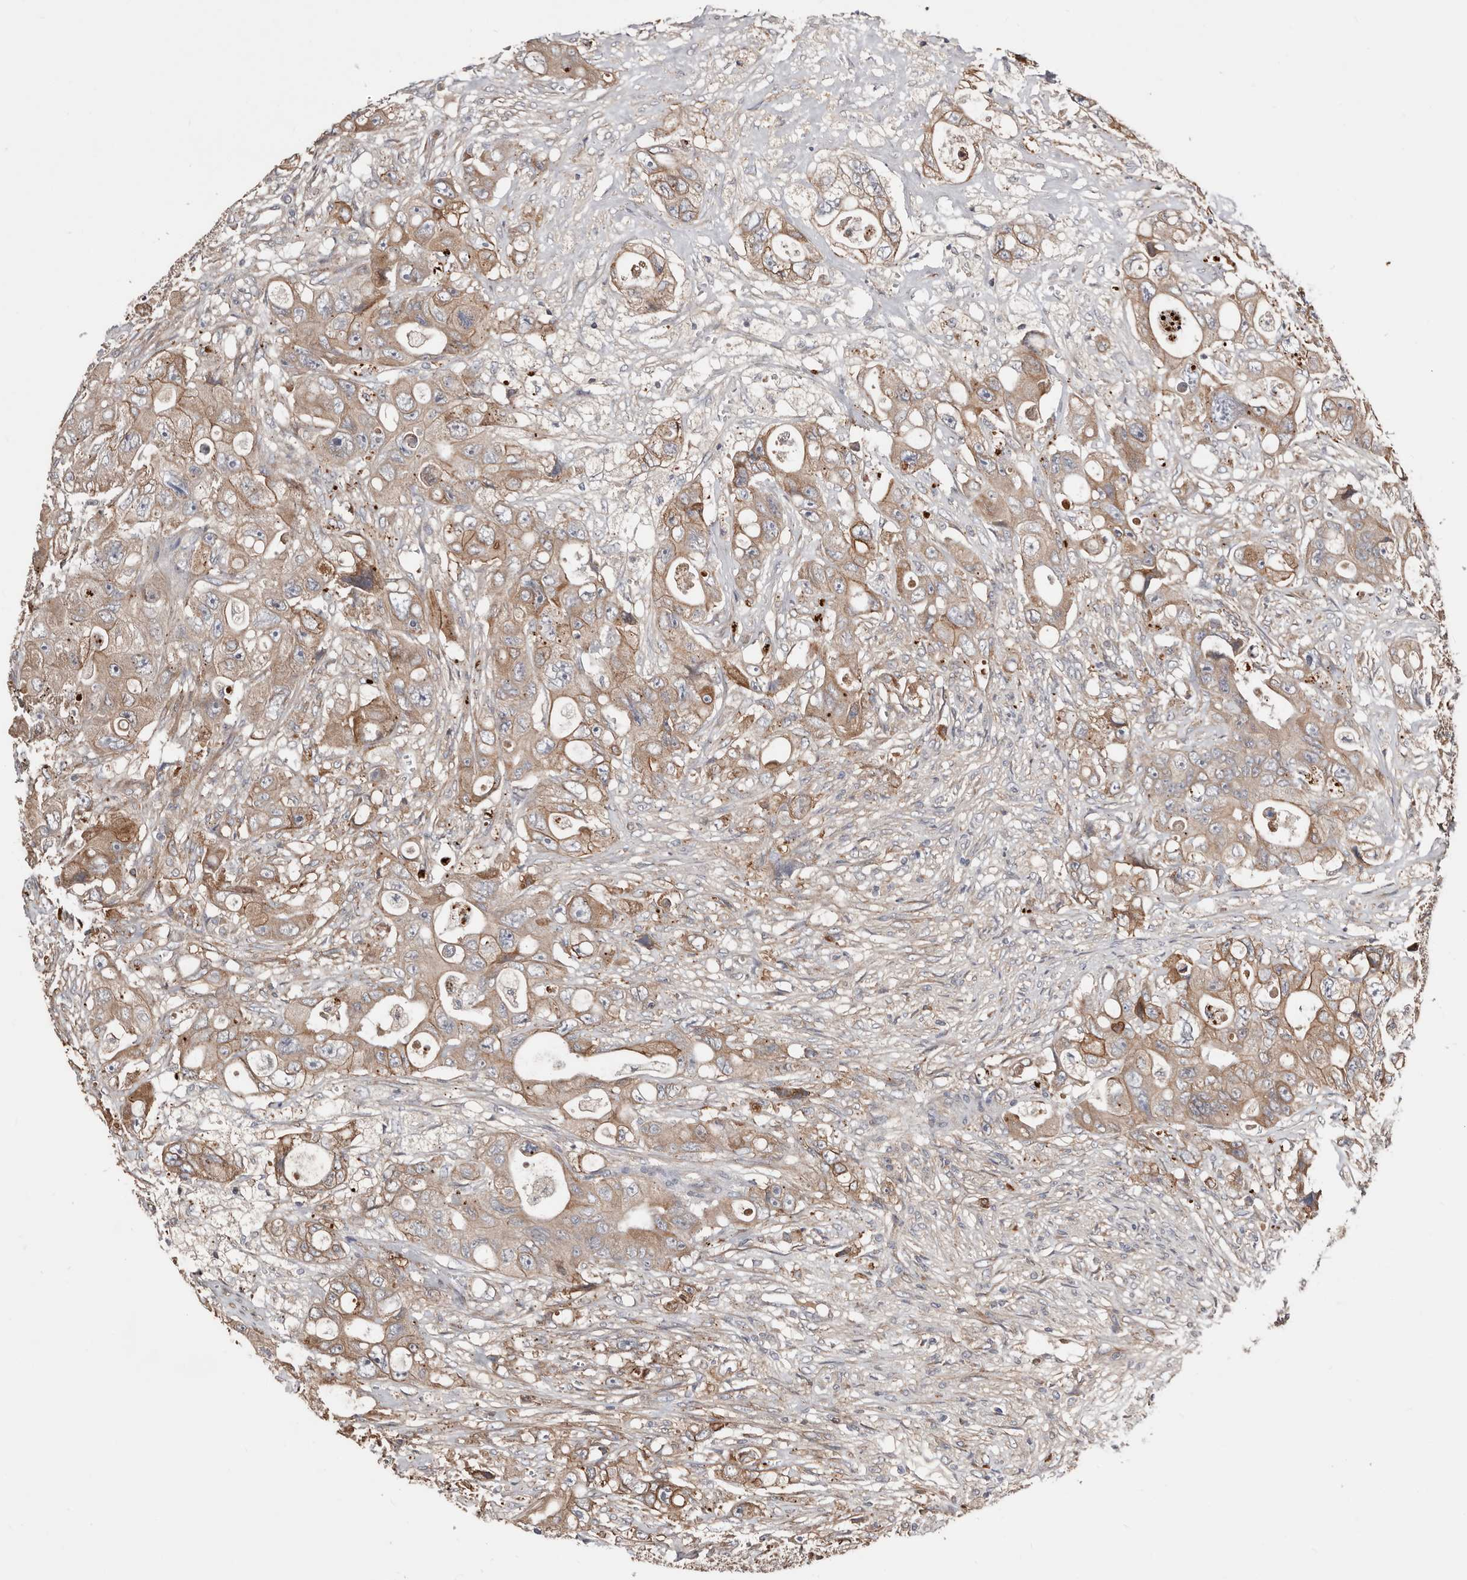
{"staining": {"intensity": "moderate", "quantity": ">75%", "location": "cytoplasmic/membranous"}, "tissue": "colorectal cancer", "cell_type": "Tumor cells", "image_type": "cancer", "snomed": [{"axis": "morphology", "description": "Adenocarcinoma, NOS"}, {"axis": "topography", "description": "Colon"}], "caption": "Immunohistochemical staining of colorectal cancer (adenocarcinoma) shows moderate cytoplasmic/membranous protein expression in about >75% of tumor cells.", "gene": "SMYD4", "patient": {"sex": "female", "age": 46}}